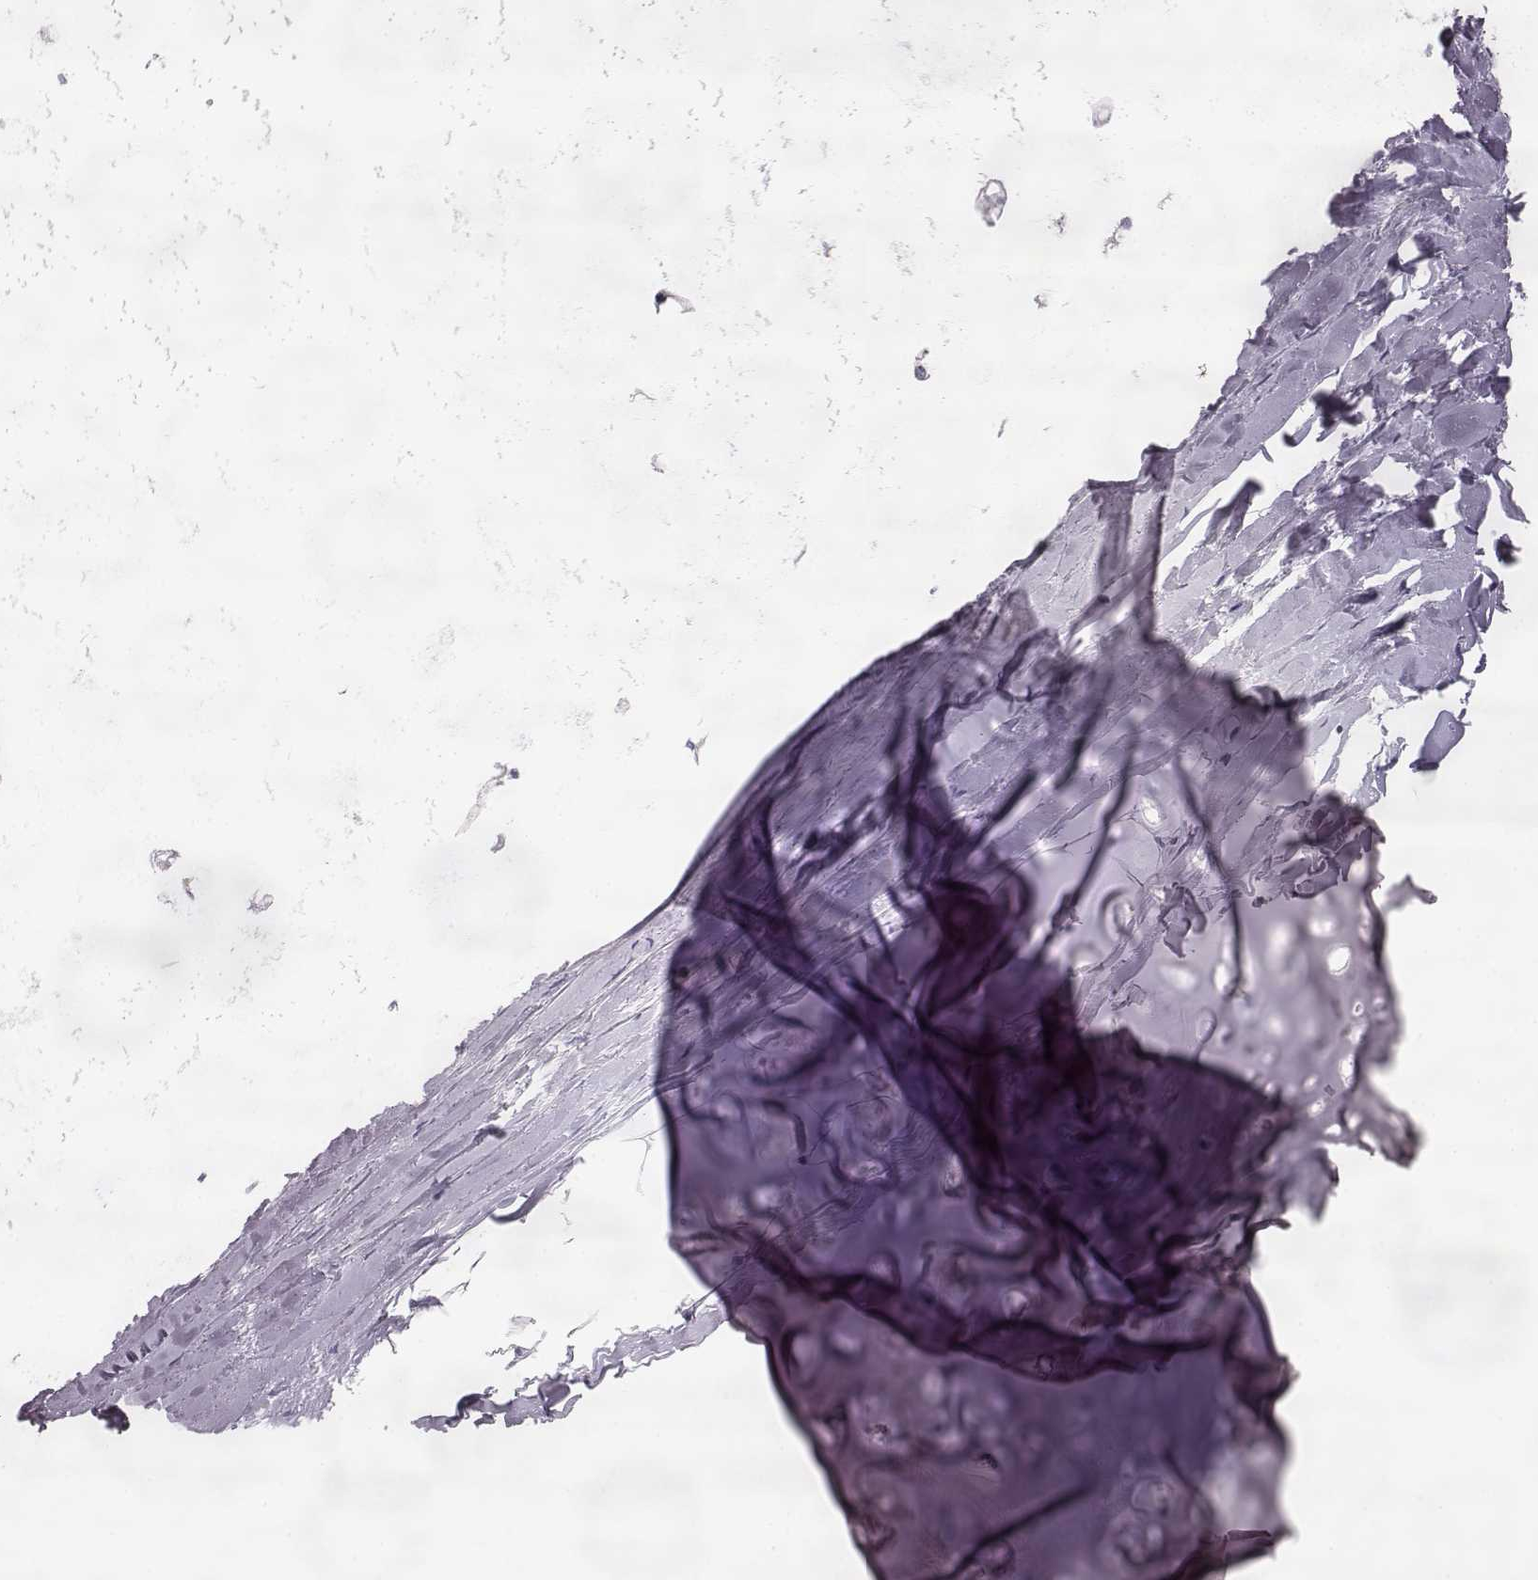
{"staining": {"intensity": "negative", "quantity": "none", "location": "none"}, "tissue": "soft tissue", "cell_type": "Chondrocytes", "image_type": "normal", "snomed": [{"axis": "morphology", "description": "Normal tissue, NOS"}, {"axis": "topography", "description": "Lymph node"}, {"axis": "topography", "description": "Bronchus"}], "caption": "This is a histopathology image of immunohistochemistry staining of benign soft tissue, which shows no staining in chondrocytes. (DAB immunohistochemistry (IHC) with hematoxylin counter stain).", "gene": "ELOVL5", "patient": {"sex": "female", "age": 70}}